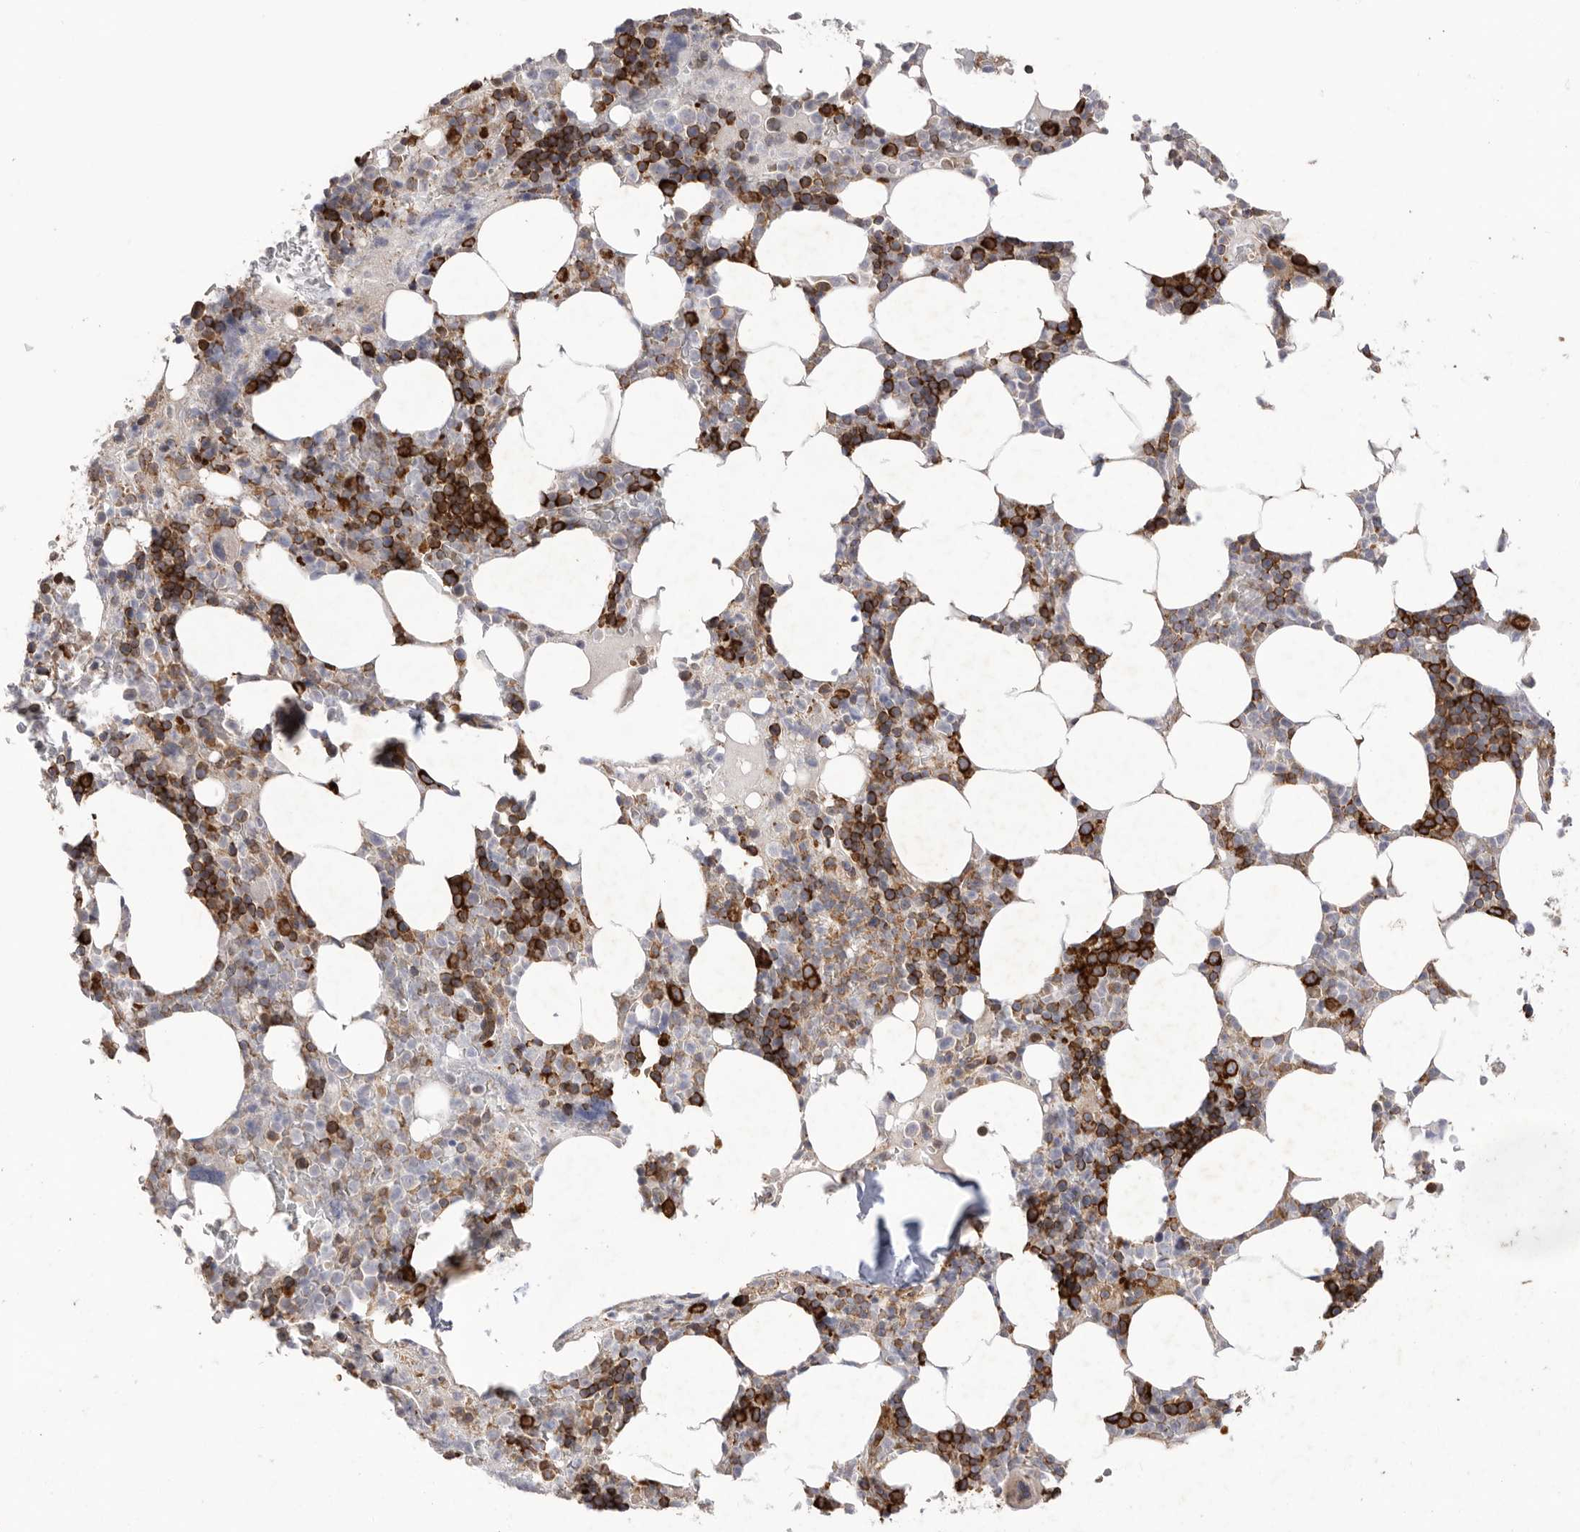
{"staining": {"intensity": "strong", "quantity": "25%-75%", "location": "cytoplasmic/membranous"}, "tissue": "bone marrow", "cell_type": "Hematopoietic cells", "image_type": "normal", "snomed": [{"axis": "morphology", "description": "Normal tissue, NOS"}, {"axis": "topography", "description": "Bone marrow"}], "caption": "This photomicrograph shows immunohistochemistry (IHC) staining of benign bone marrow, with high strong cytoplasmic/membranous expression in approximately 25%-75% of hematopoietic cells.", "gene": "SERBP1", "patient": {"sex": "male", "age": 58}}